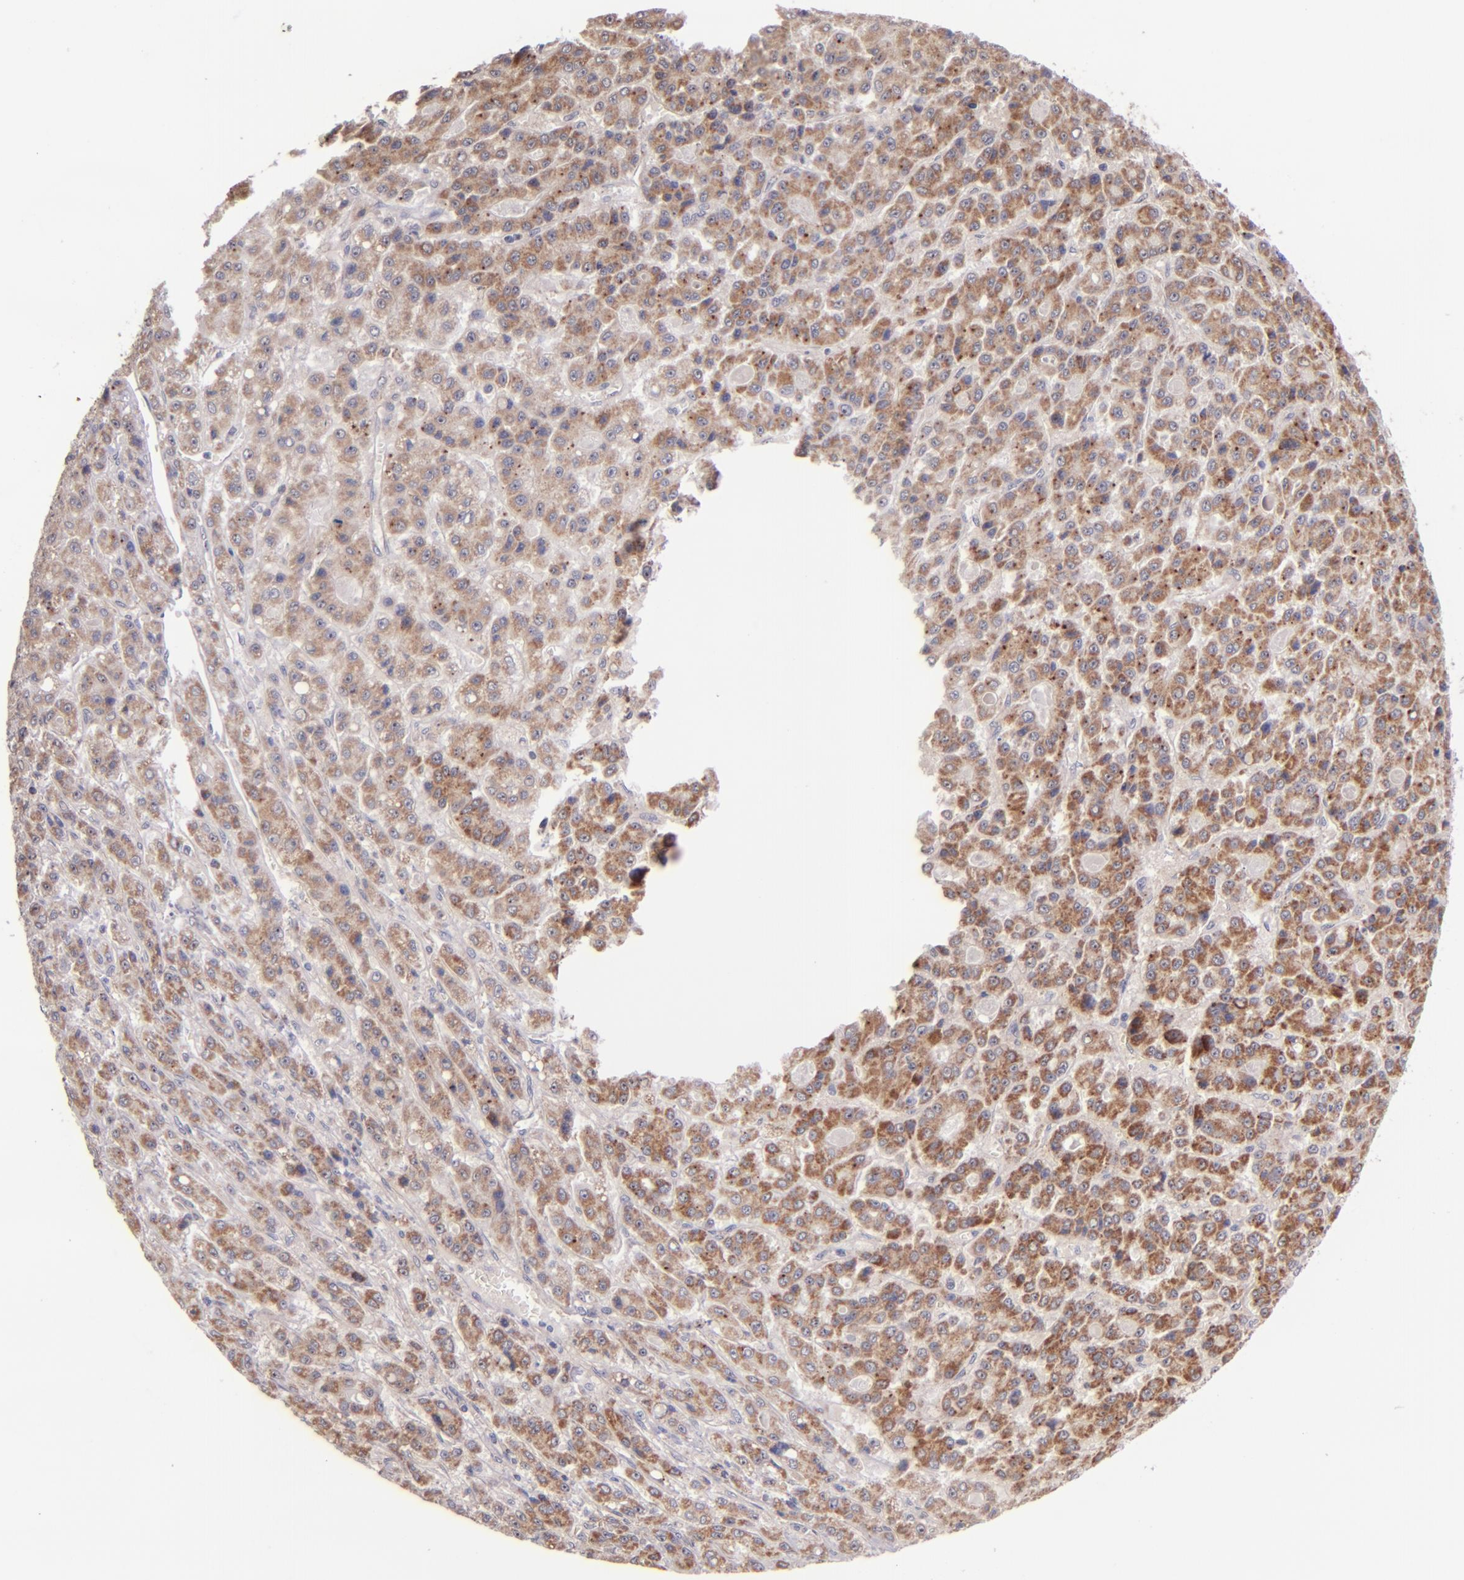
{"staining": {"intensity": "moderate", "quantity": ">75%", "location": "cytoplasmic/membranous"}, "tissue": "liver cancer", "cell_type": "Tumor cells", "image_type": "cancer", "snomed": [{"axis": "morphology", "description": "Carcinoma, Hepatocellular, NOS"}, {"axis": "topography", "description": "Liver"}], "caption": "Immunohistochemical staining of human liver hepatocellular carcinoma displays moderate cytoplasmic/membranous protein staining in about >75% of tumor cells.", "gene": "SHC1", "patient": {"sex": "male", "age": 70}}